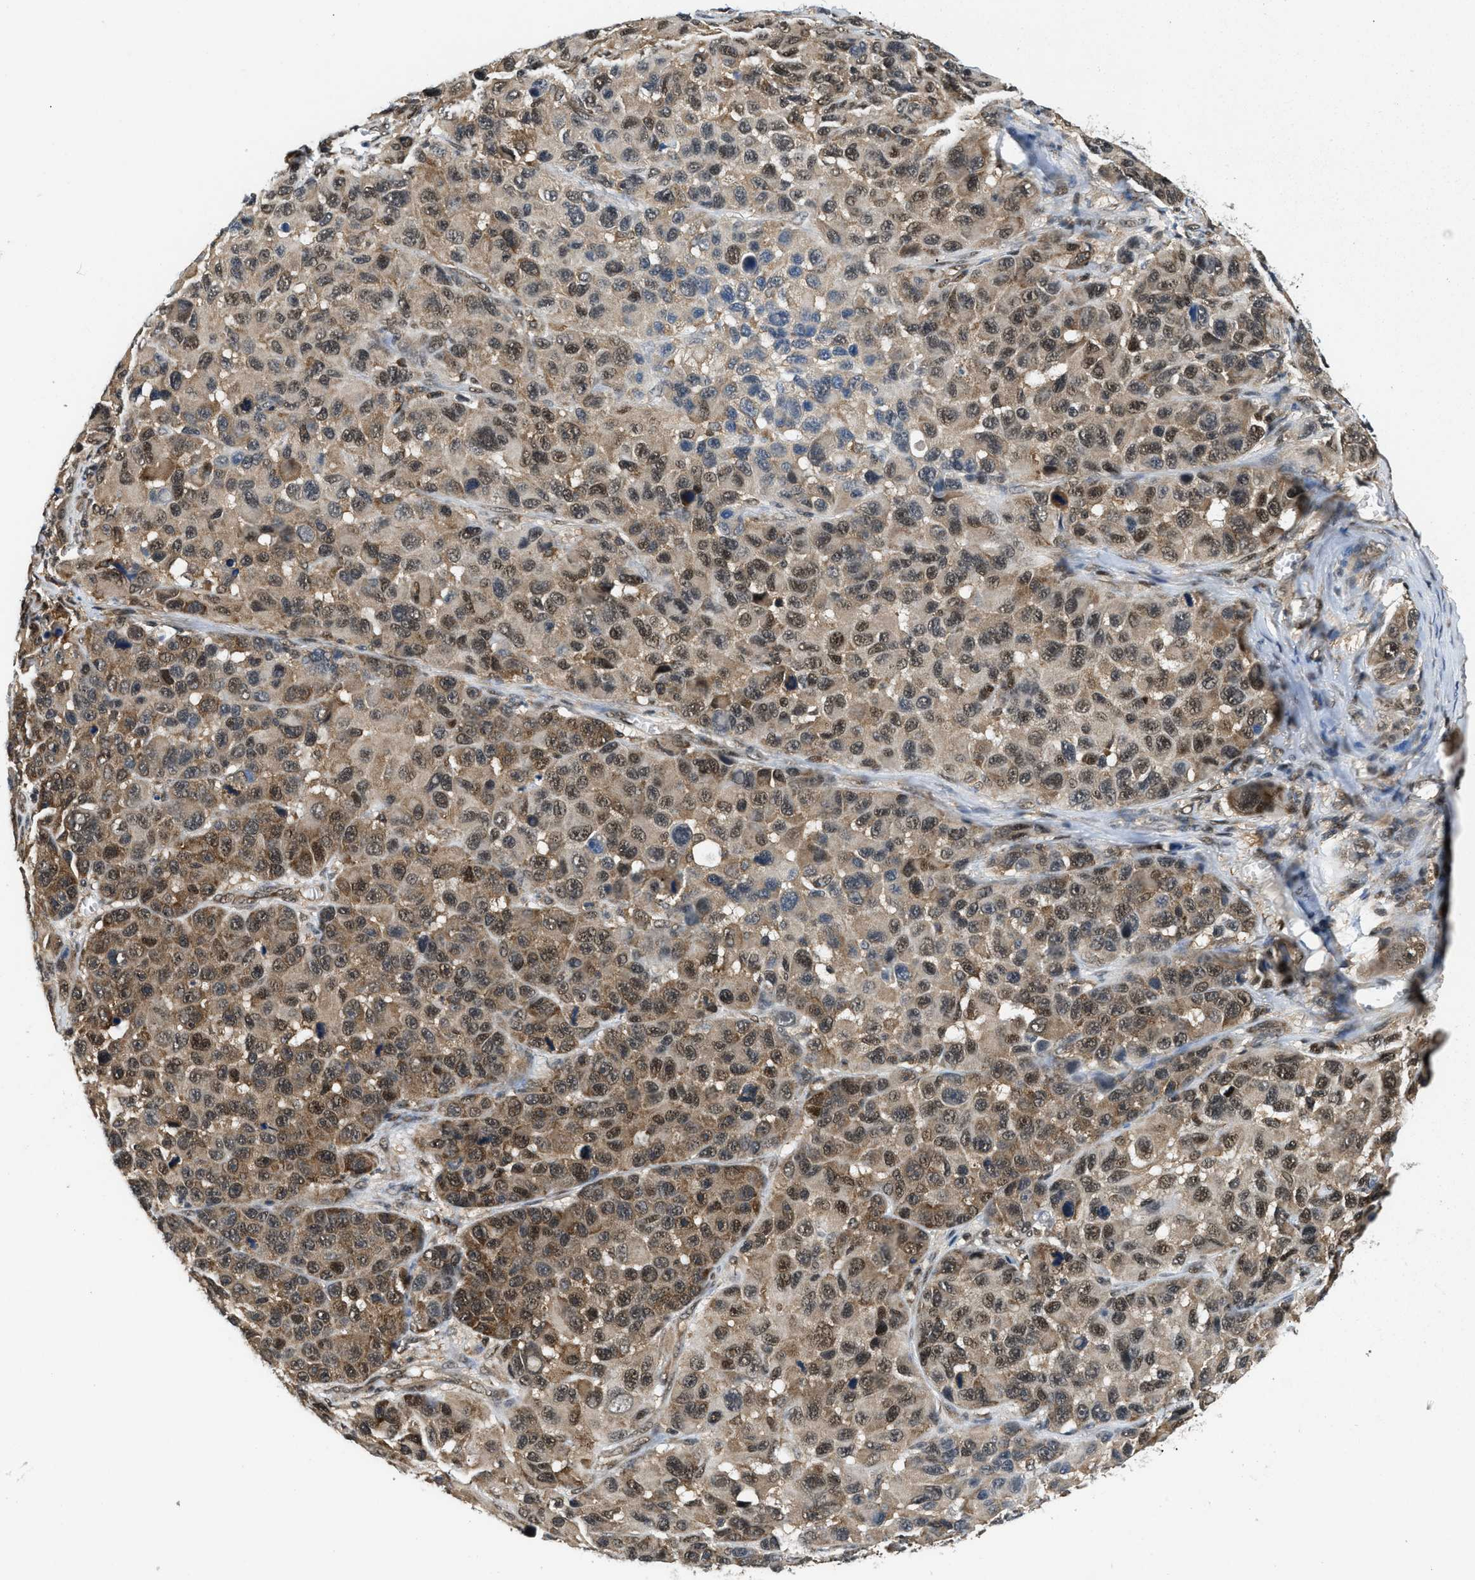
{"staining": {"intensity": "moderate", "quantity": ">75%", "location": "cytoplasmic/membranous,nuclear"}, "tissue": "melanoma", "cell_type": "Tumor cells", "image_type": "cancer", "snomed": [{"axis": "morphology", "description": "Malignant melanoma, NOS"}, {"axis": "topography", "description": "Skin"}], "caption": "Immunohistochemistry staining of malignant melanoma, which exhibits medium levels of moderate cytoplasmic/membranous and nuclear staining in about >75% of tumor cells indicating moderate cytoplasmic/membranous and nuclear protein staining. The staining was performed using DAB (brown) for protein detection and nuclei were counterstained in hematoxylin (blue).", "gene": "ATF7IP", "patient": {"sex": "male", "age": 53}}